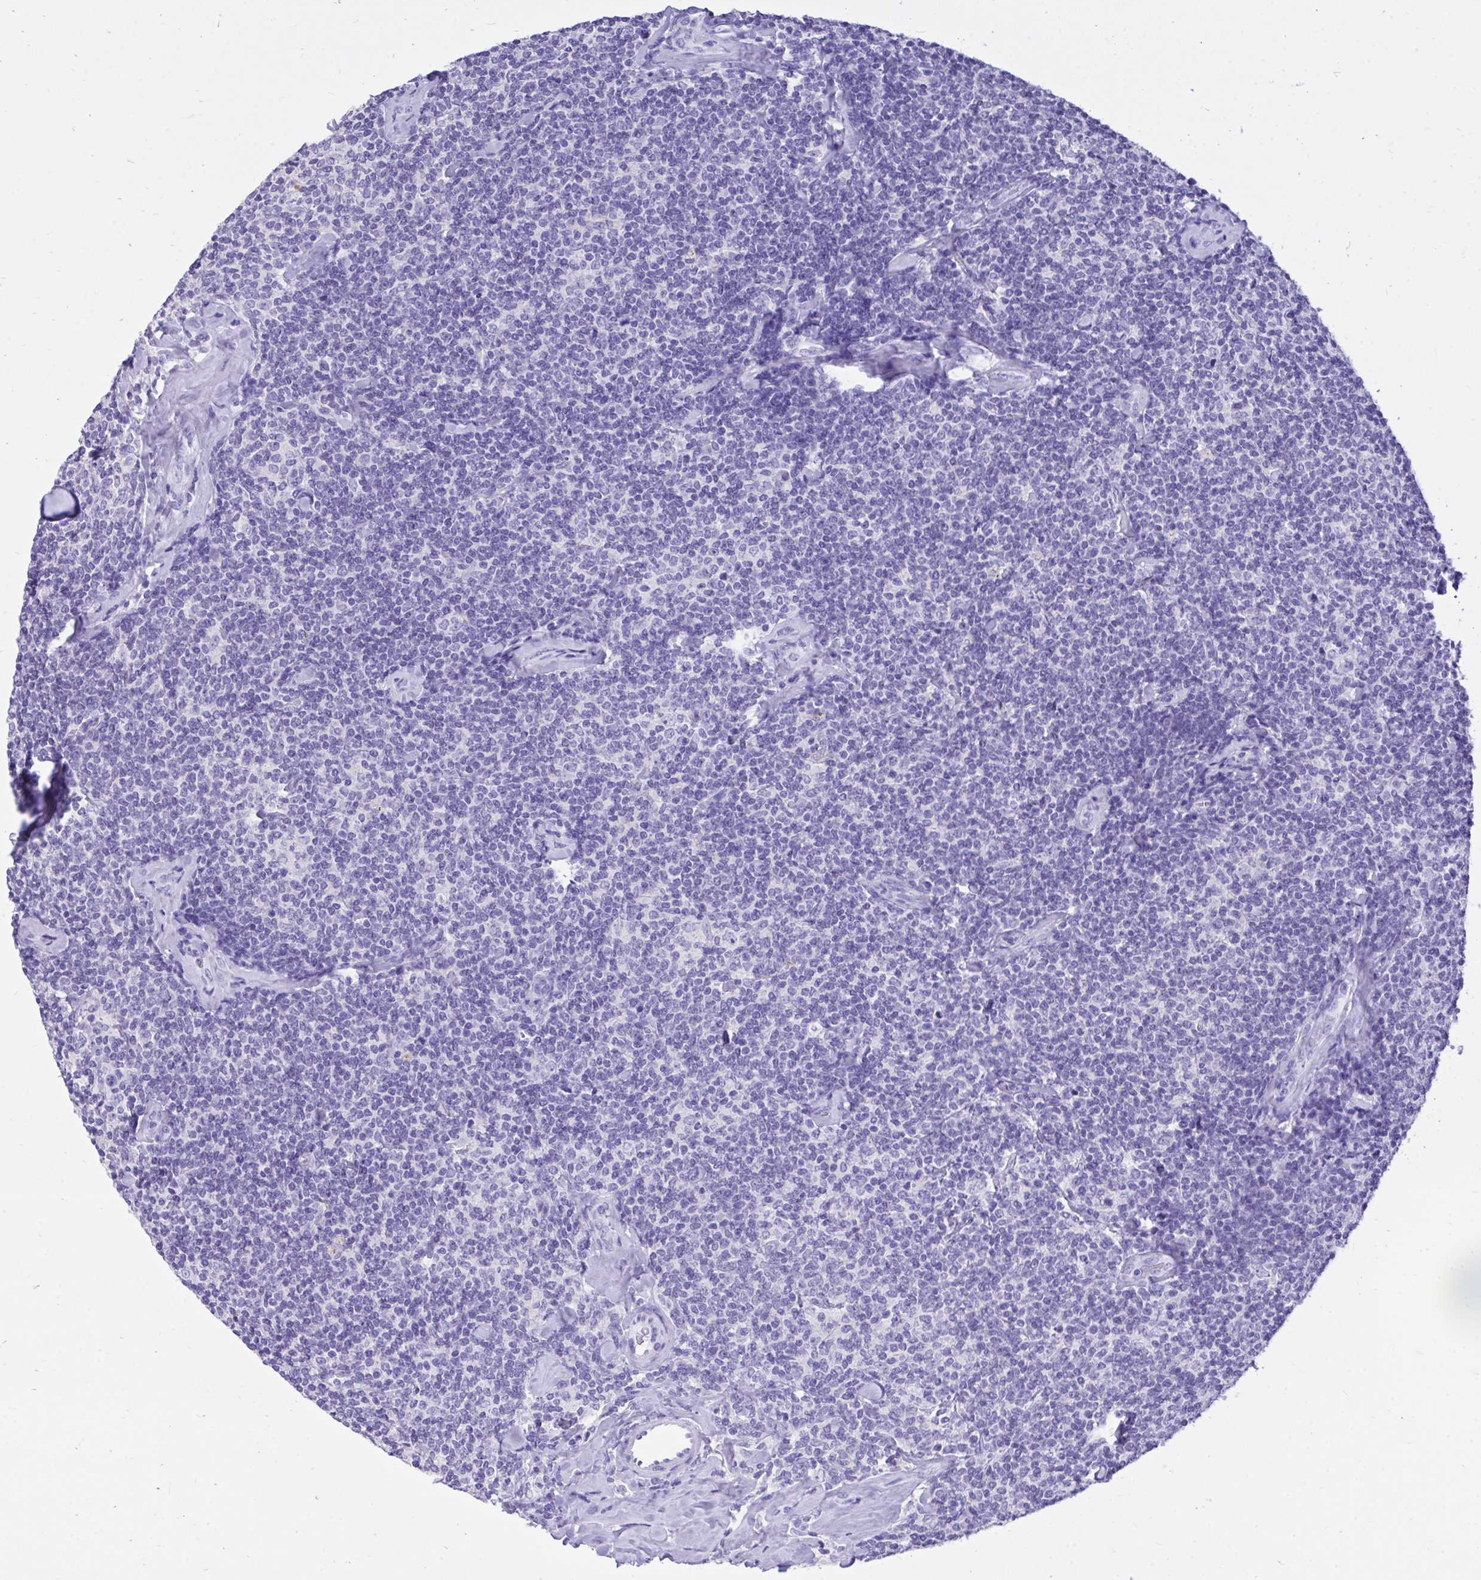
{"staining": {"intensity": "negative", "quantity": "none", "location": "none"}, "tissue": "lymphoma", "cell_type": "Tumor cells", "image_type": "cancer", "snomed": [{"axis": "morphology", "description": "Malignant lymphoma, non-Hodgkin's type, Low grade"}, {"axis": "topography", "description": "Lymph node"}], "caption": "An image of lymphoma stained for a protein displays no brown staining in tumor cells. (DAB (3,3'-diaminobenzidine) IHC with hematoxylin counter stain).", "gene": "MON1A", "patient": {"sex": "female", "age": 56}}